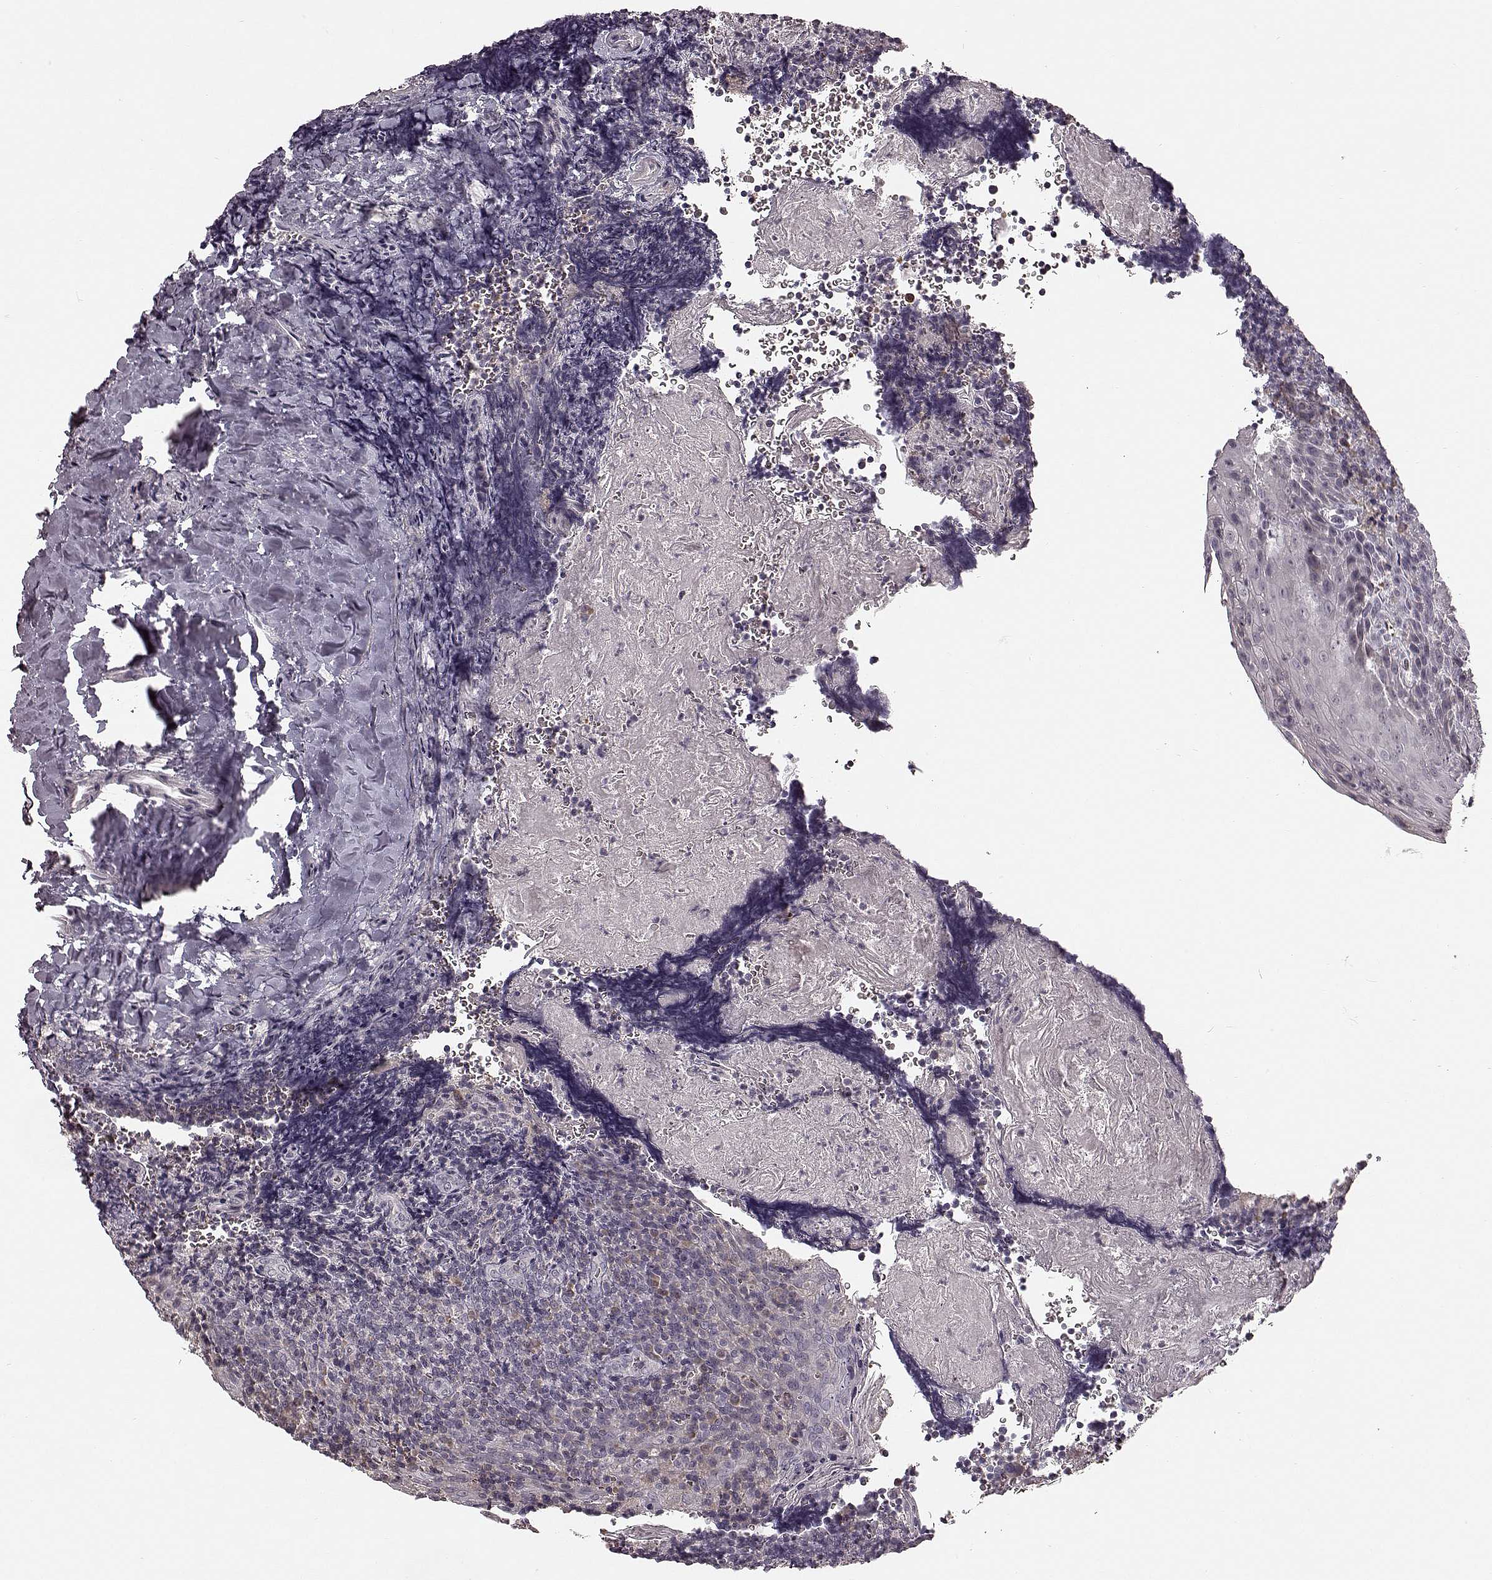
{"staining": {"intensity": "negative", "quantity": "none", "location": "none"}, "tissue": "tonsil", "cell_type": "Germinal center cells", "image_type": "normal", "snomed": [{"axis": "morphology", "description": "Normal tissue, NOS"}, {"axis": "morphology", "description": "Inflammation, NOS"}, {"axis": "topography", "description": "Tonsil"}], "caption": "DAB (3,3'-diaminobenzidine) immunohistochemical staining of normal tonsil reveals no significant expression in germinal center cells.", "gene": "MIA", "patient": {"sex": "female", "age": 31}}